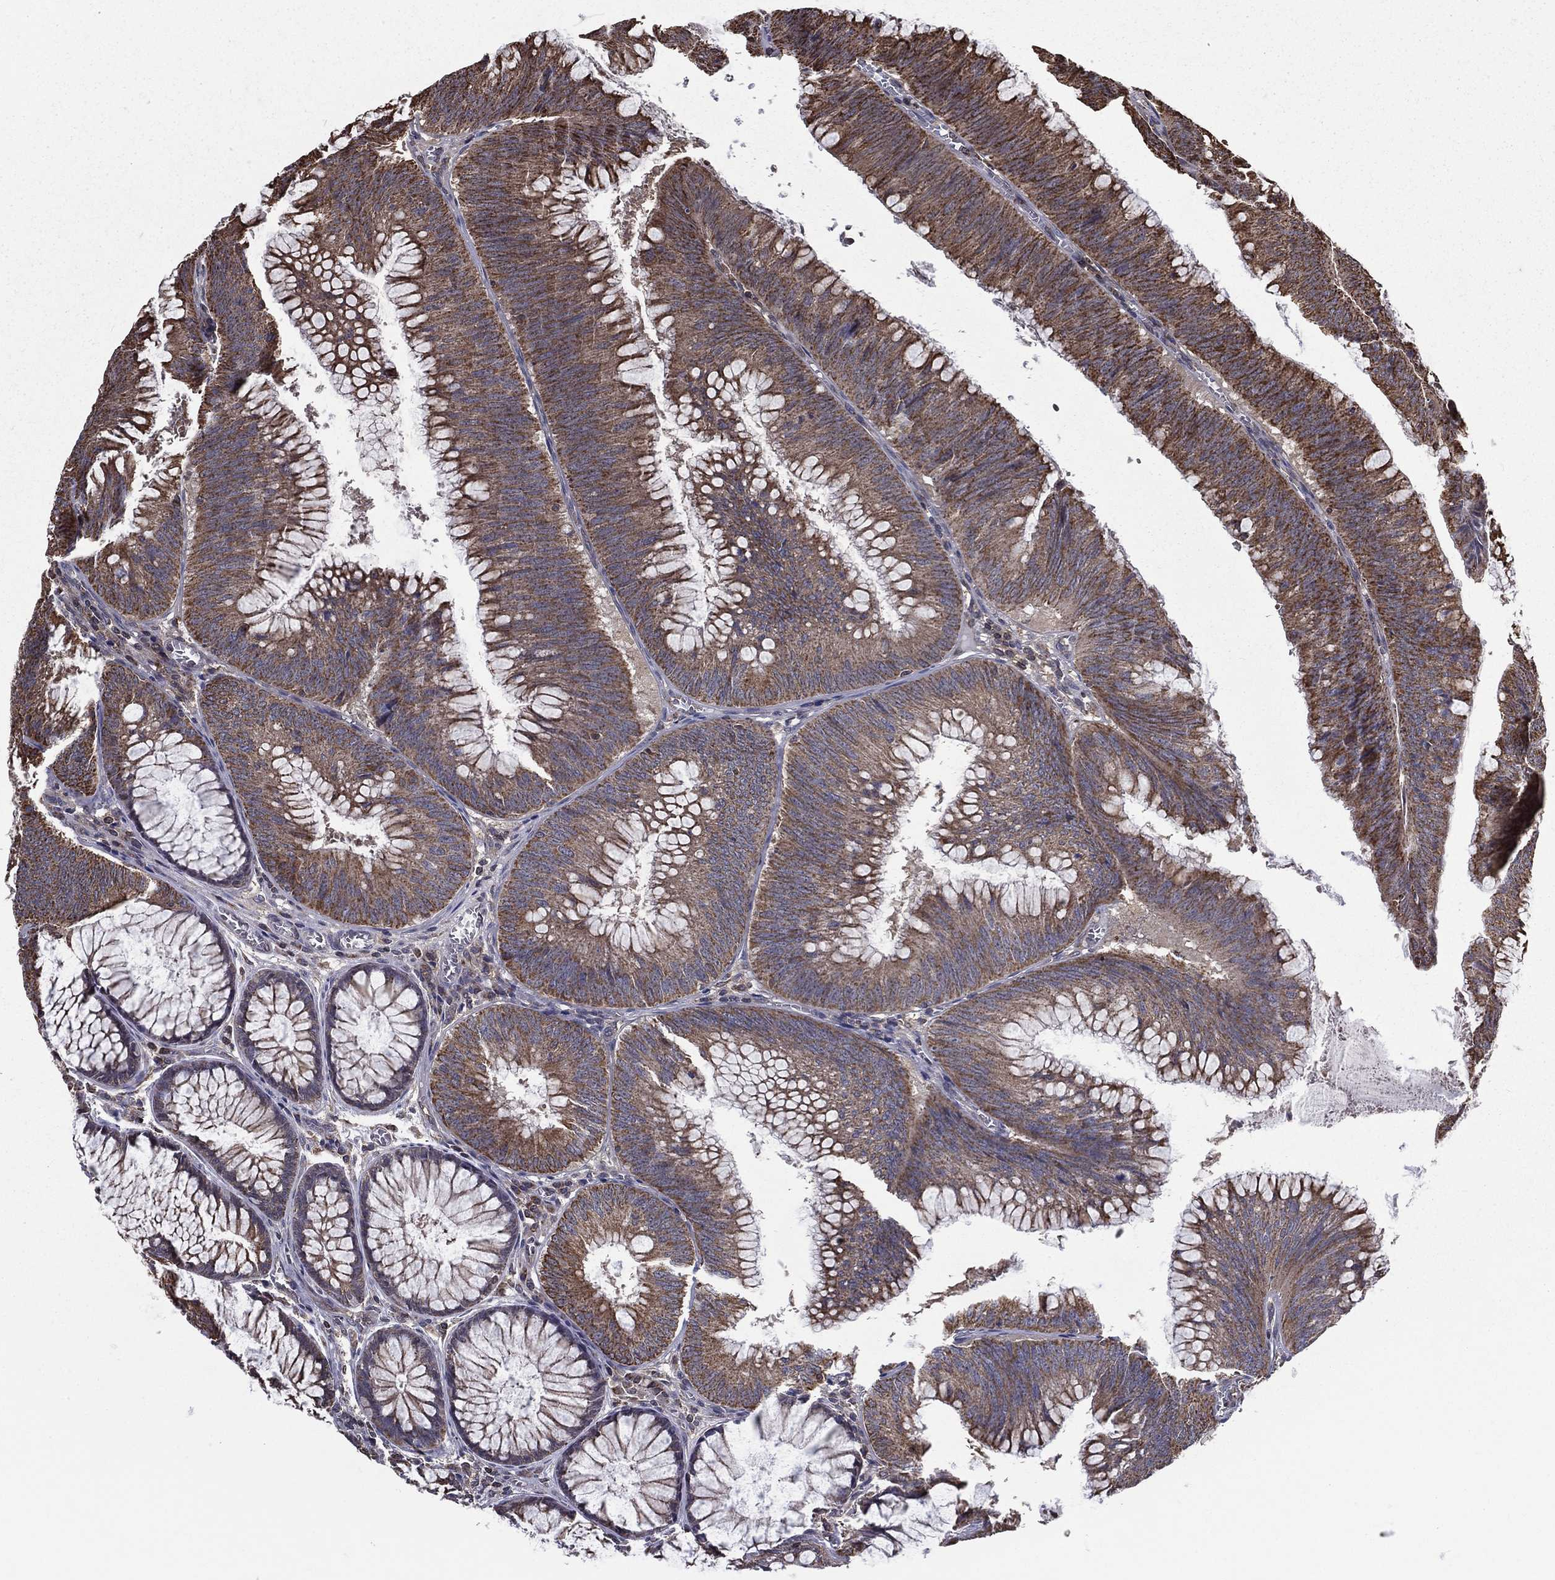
{"staining": {"intensity": "moderate", "quantity": ">75%", "location": "cytoplasmic/membranous"}, "tissue": "colorectal cancer", "cell_type": "Tumor cells", "image_type": "cancer", "snomed": [{"axis": "morphology", "description": "Adenocarcinoma, NOS"}, {"axis": "topography", "description": "Rectum"}], "caption": "A high-resolution micrograph shows immunohistochemistry staining of colorectal adenocarcinoma, which demonstrates moderate cytoplasmic/membranous positivity in approximately >75% of tumor cells.", "gene": "RIGI", "patient": {"sex": "female", "age": 72}}